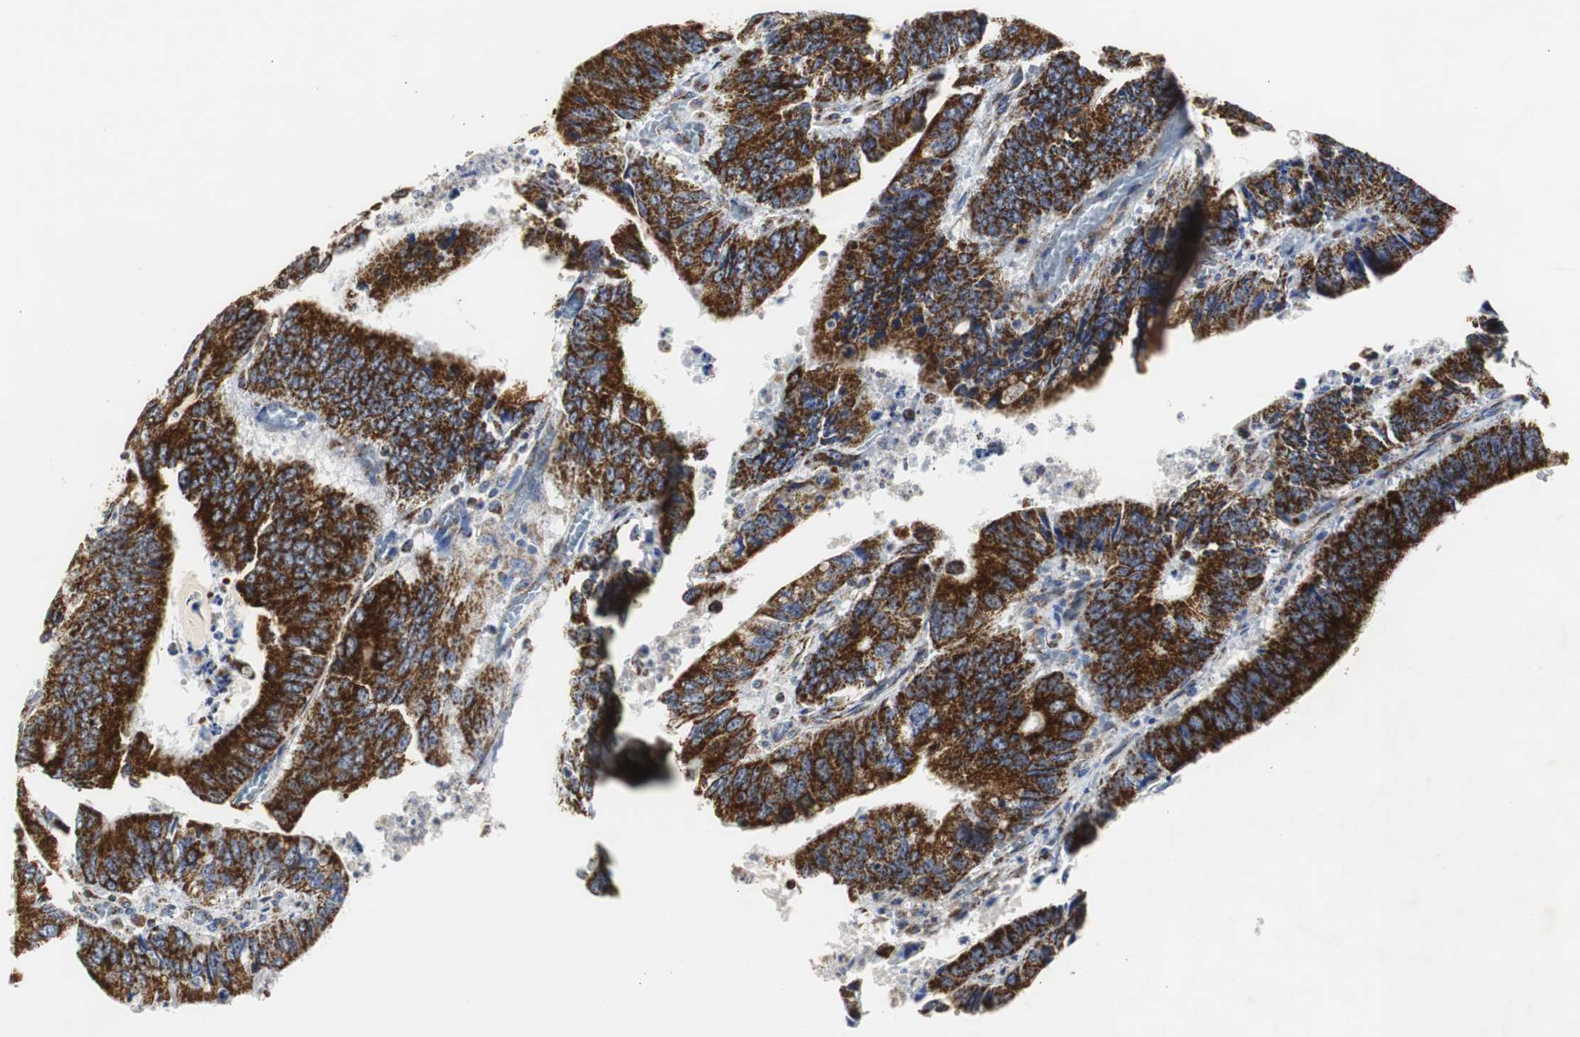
{"staining": {"intensity": "strong", "quantity": ">75%", "location": "cytoplasmic/membranous"}, "tissue": "colorectal cancer", "cell_type": "Tumor cells", "image_type": "cancer", "snomed": [{"axis": "morphology", "description": "Adenocarcinoma, NOS"}, {"axis": "topography", "description": "Colon"}], "caption": "Protein staining of colorectal cancer tissue demonstrates strong cytoplasmic/membranous staining in about >75% of tumor cells.", "gene": "HSD17B10", "patient": {"sex": "male", "age": 72}}